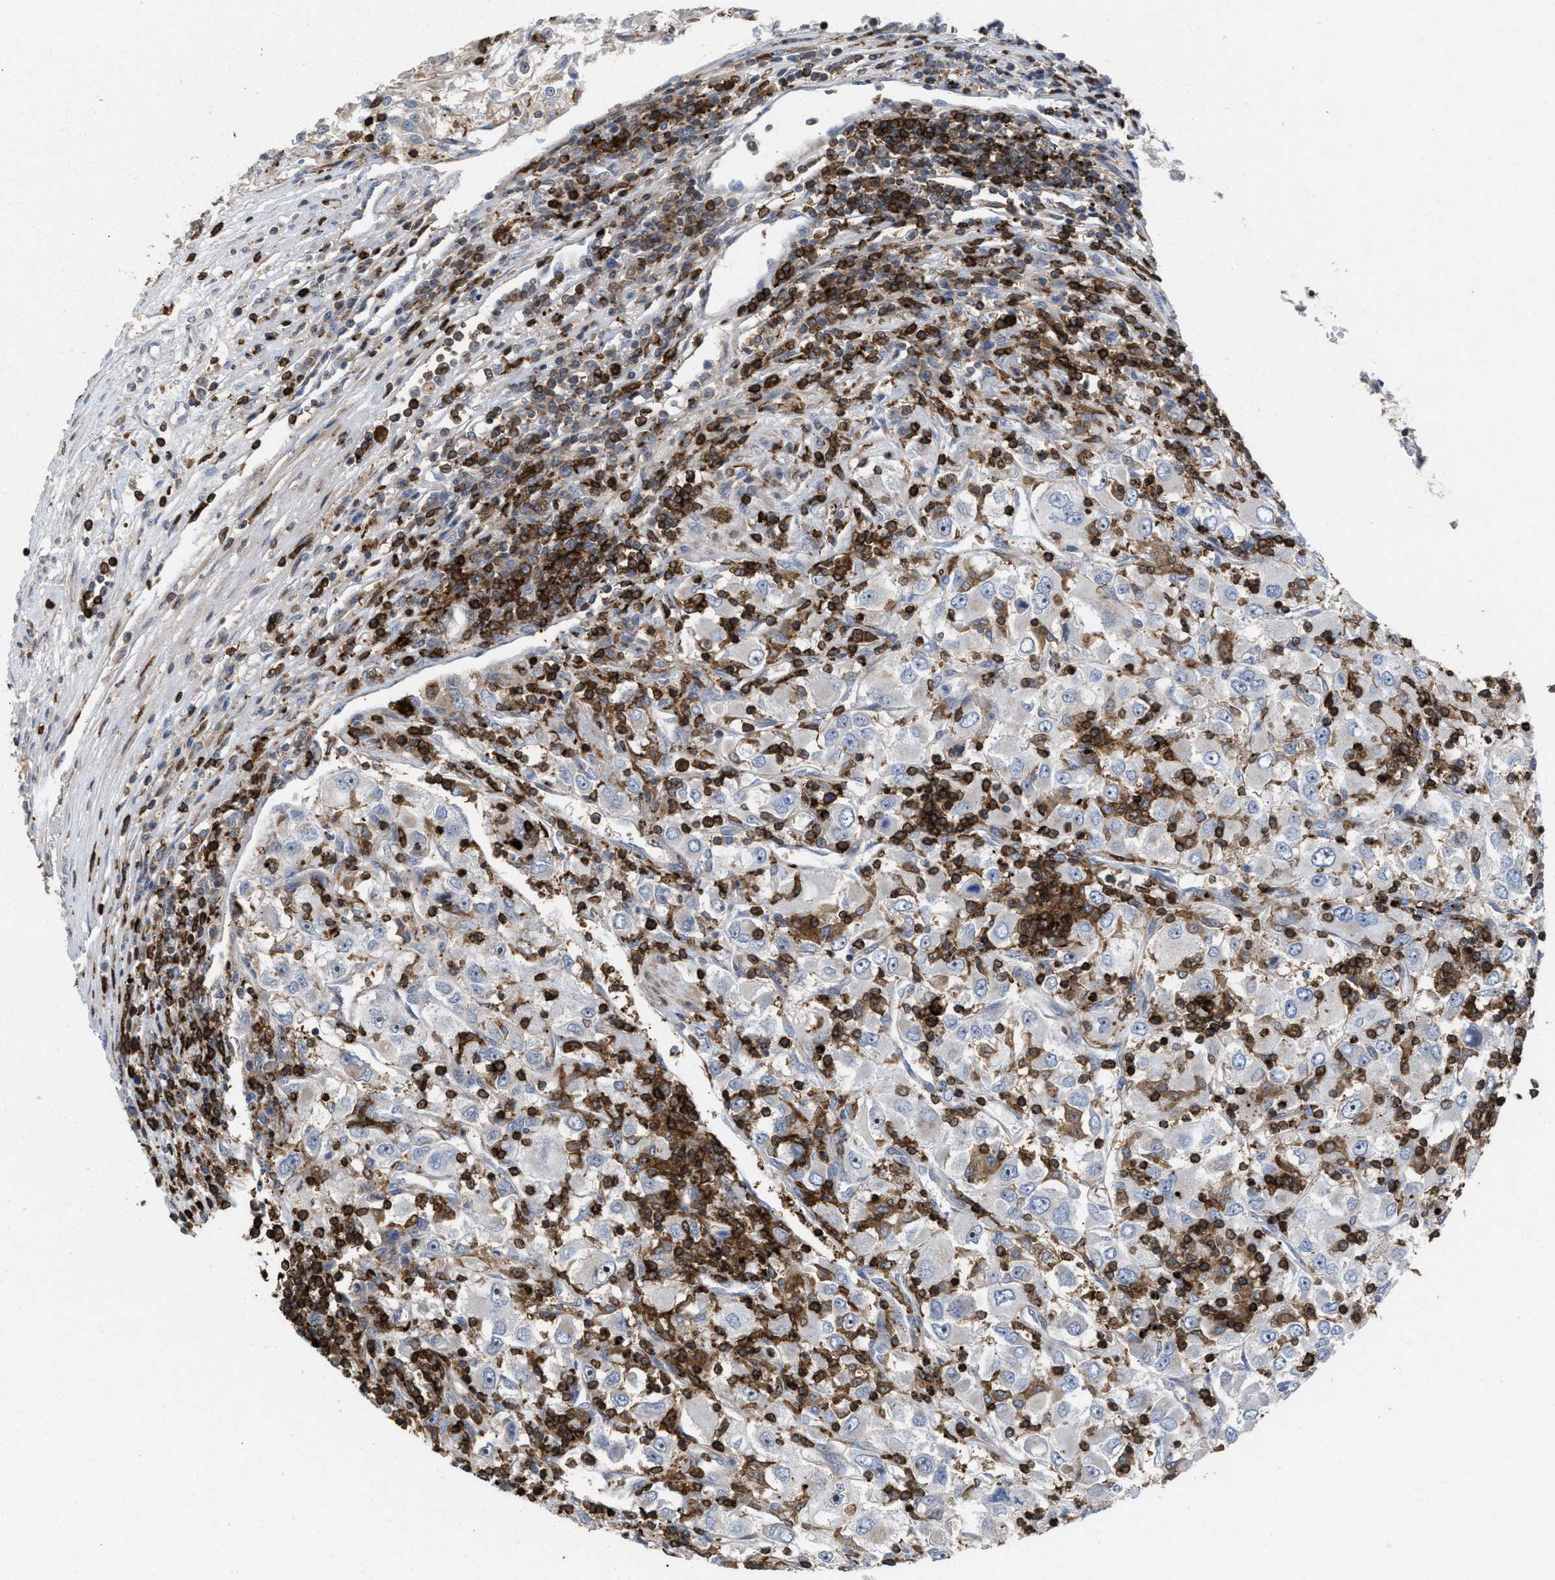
{"staining": {"intensity": "negative", "quantity": "none", "location": "none"}, "tissue": "renal cancer", "cell_type": "Tumor cells", "image_type": "cancer", "snomed": [{"axis": "morphology", "description": "Adenocarcinoma, NOS"}, {"axis": "topography", "description": "Kidney"}], "caption": "This is an immunohistochemistry histopathology image of human renal adenocarcinoma. There is no expression in tumor cells.", "gene": "PTPRE", "patient": {"sex": "female", "age": 52}}